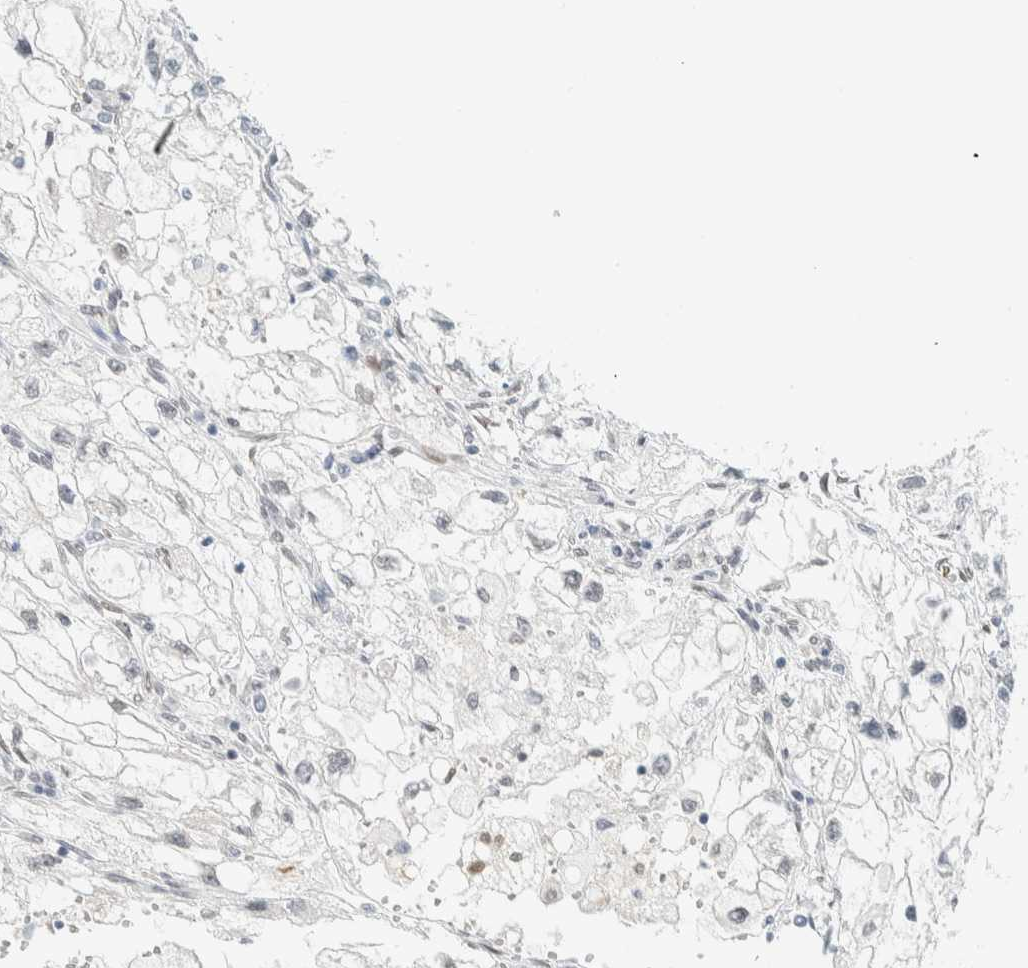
{"staining": {"intensity": "negative", "quantity": "none", "location": "none"}, "tissue": "renal cancer", "cell_type": "Tumor cells", "image_type": "cancer", "snomed": [{"axis": "morphology", "description": "Adenocarcinoma, NOS"}, {"axis": "topography", "description": "Kidney"}], "caption": "DAB immunohistochemical staining of human adenocarcinoma (renal) reveals no significant positivity in tumor cells.", "gene": "C1QTNF12", "patient": {"sex": "female", "age": 70}}